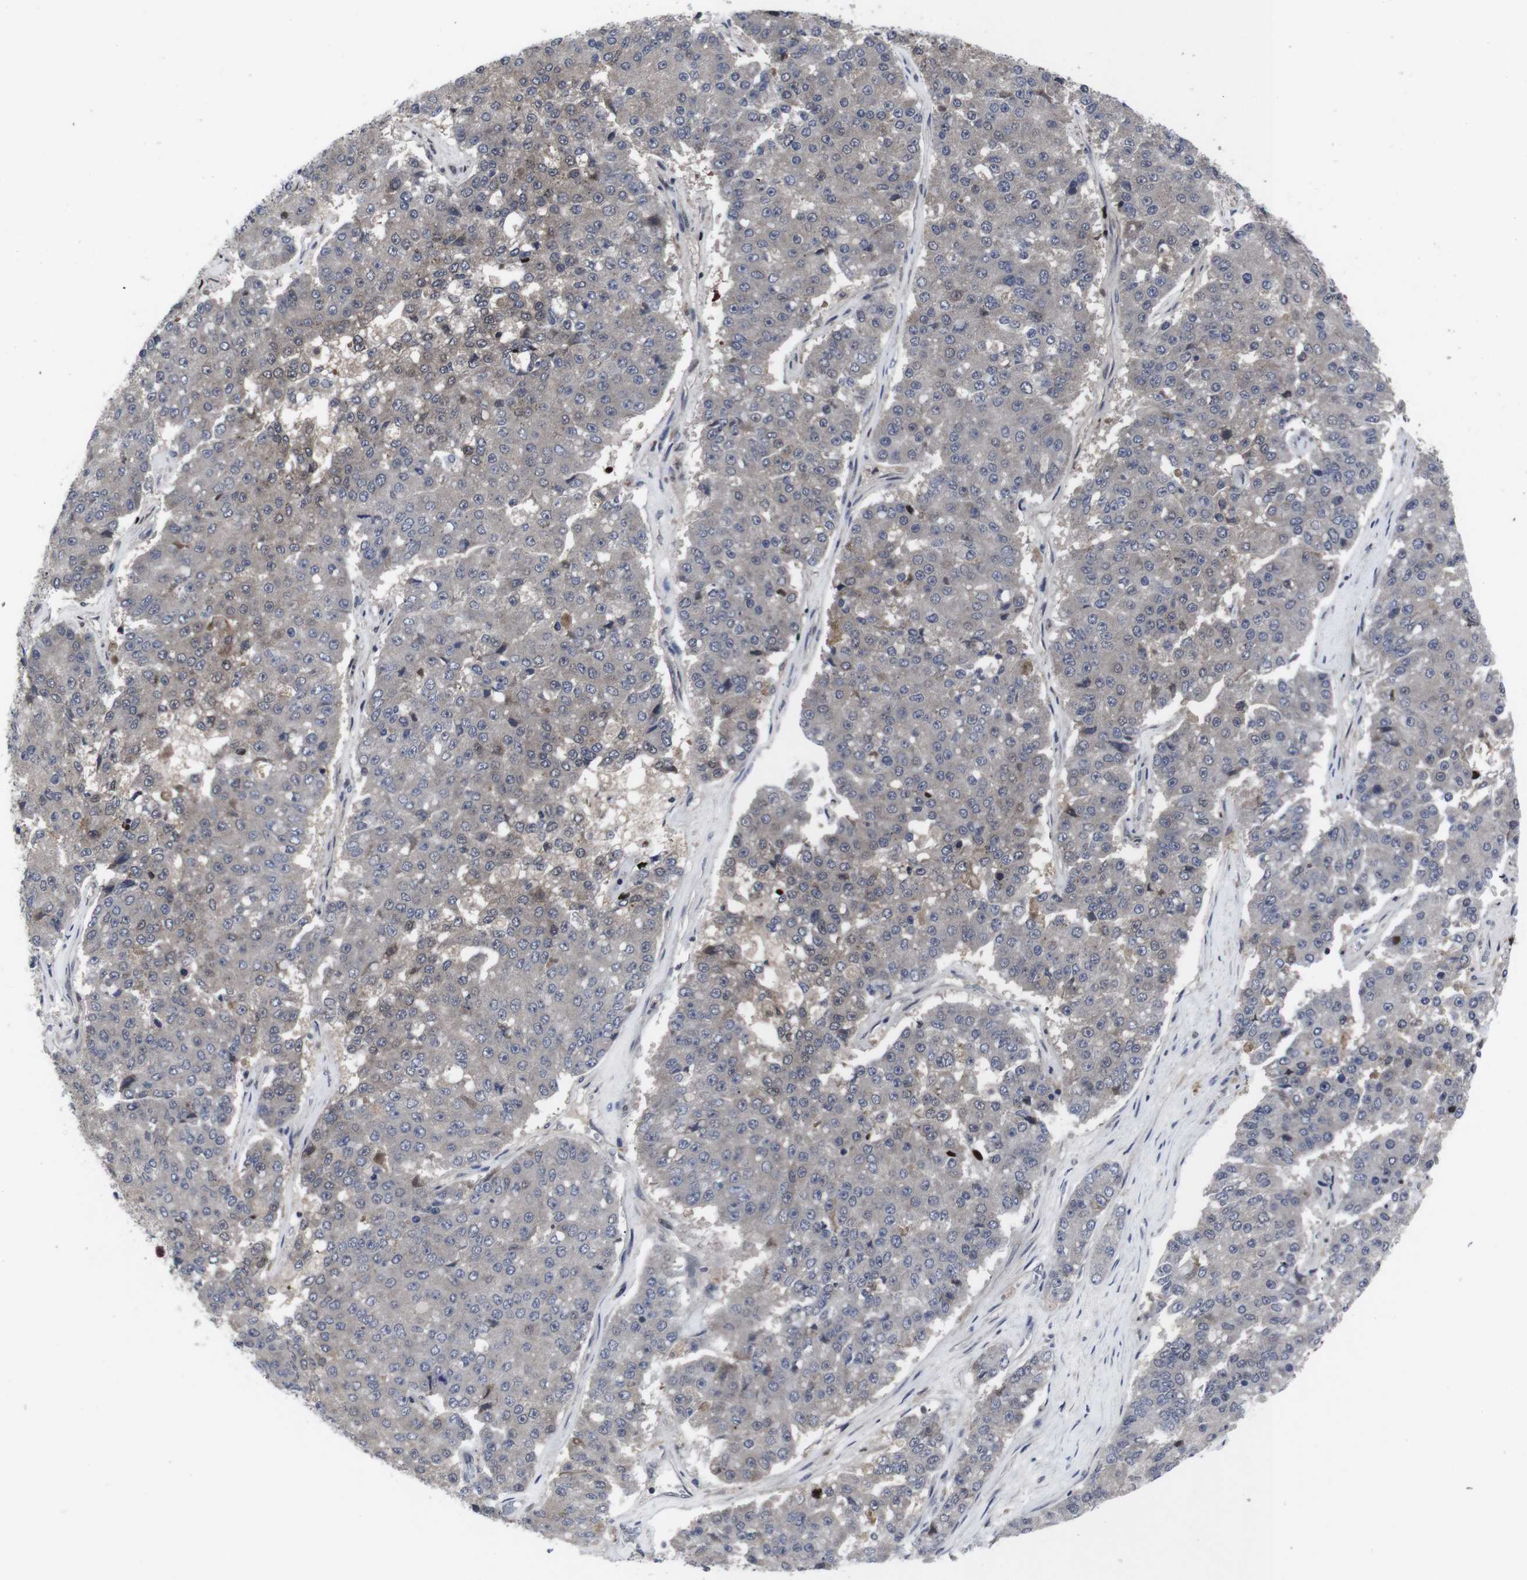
{"staining": {"intensity": "weak", "quantity": "25%-75%", "location": "cytoplasmic/membranous"}, "tissue": "pancreatic cancer", "cell_type": "Tumor cells", "image_type": "cancer", "snomed": [{"axis": "morphology", "description": "Adenocarcinoma, NOS"}, {"axis": "topography", "description": "Pancreas"}], "caption": "High-magnification brightfield microscopy of adenocarcinoma (pancreatic) stained with DAB (brown) and counterstained with hematoxylin (blue). tumor cells exhibit weak cytoplasmic/membranous staining is seen in approximately25%-75% of cells.", "gene": "HPRT1", "patient": {"sex": "male", "age": 50}}